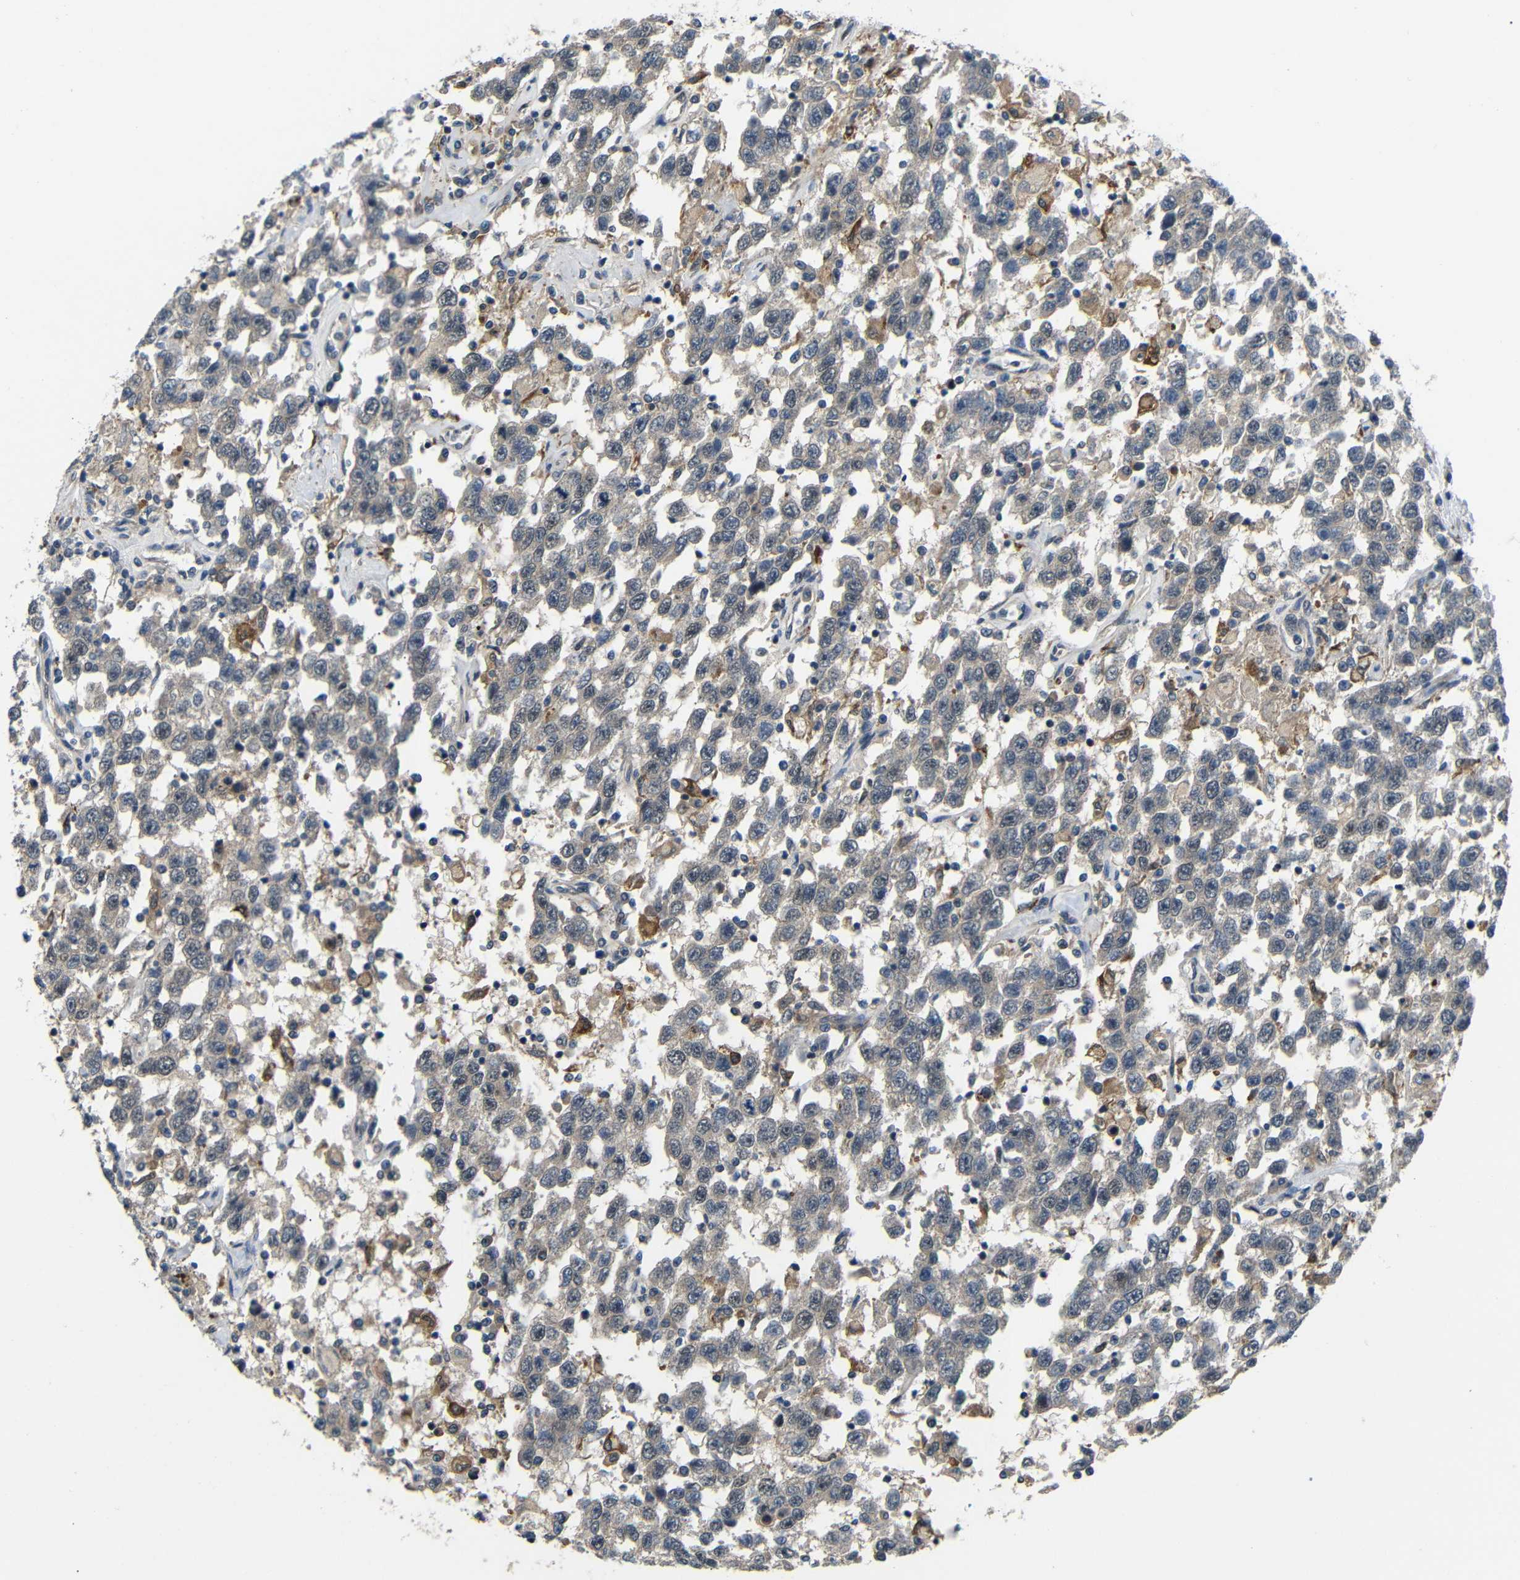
{"staining": {"intensity": "weak", "quantity": ">75%", "location": "cytoplasmic/membranous"}, "tissue": "testis cancer", "cell_type": "Tumor cells", "image_type": "cancer", "snomed": [{"axis": "morphology", "description": "Seminoma, NOS"}, {"axis": "topography", "description": "Testis"}], "caption": "Immunohistochemistry of seminoma (testis) demonstrates low levels of weak cytoplasmic/membranous expression in about >75% of tumor cells.", "gene": "SYDE1", "patient": {"sex": "male", "age": 41}}